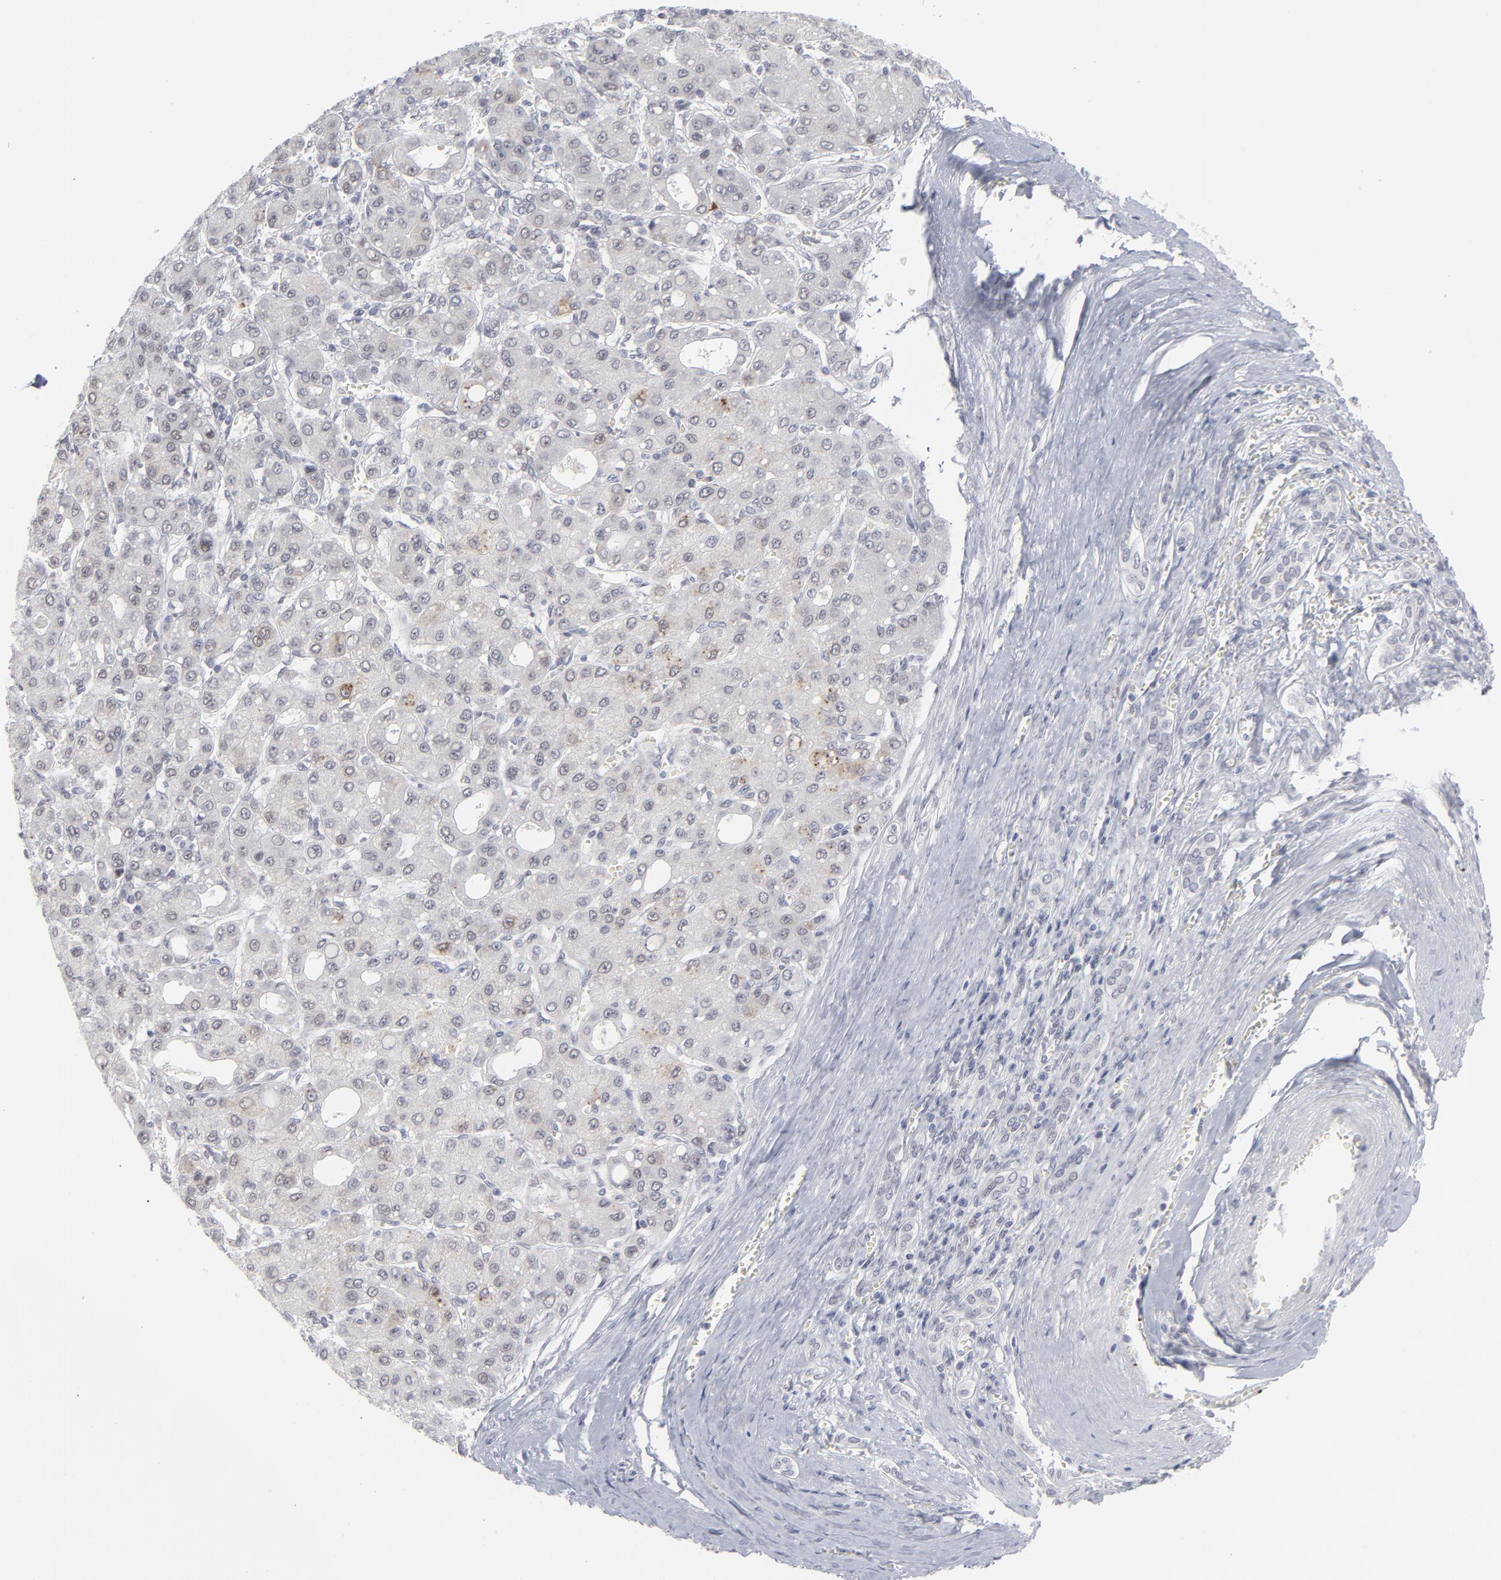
{"staining": {"intensity": "negative", "quantity": "none", "location": "none"}, "tissue": "liver cancer", "cell_type": "Tumor cells", "image_type": "cancer", "snomed": [{"axis": "morphology", "description": "Carcinoma, Hepatocellular, NOS"}, {"axis": "topography", "description": "Liver"}], "caption": "IHC image of human liver hepatocellular carcinoma stained for a protein (brown), which demonstrates no positivity in tumor cells. Nuclei are stained in blue.", "gene": "CCR2", "patient": {"sex": "male", "age": 69}}